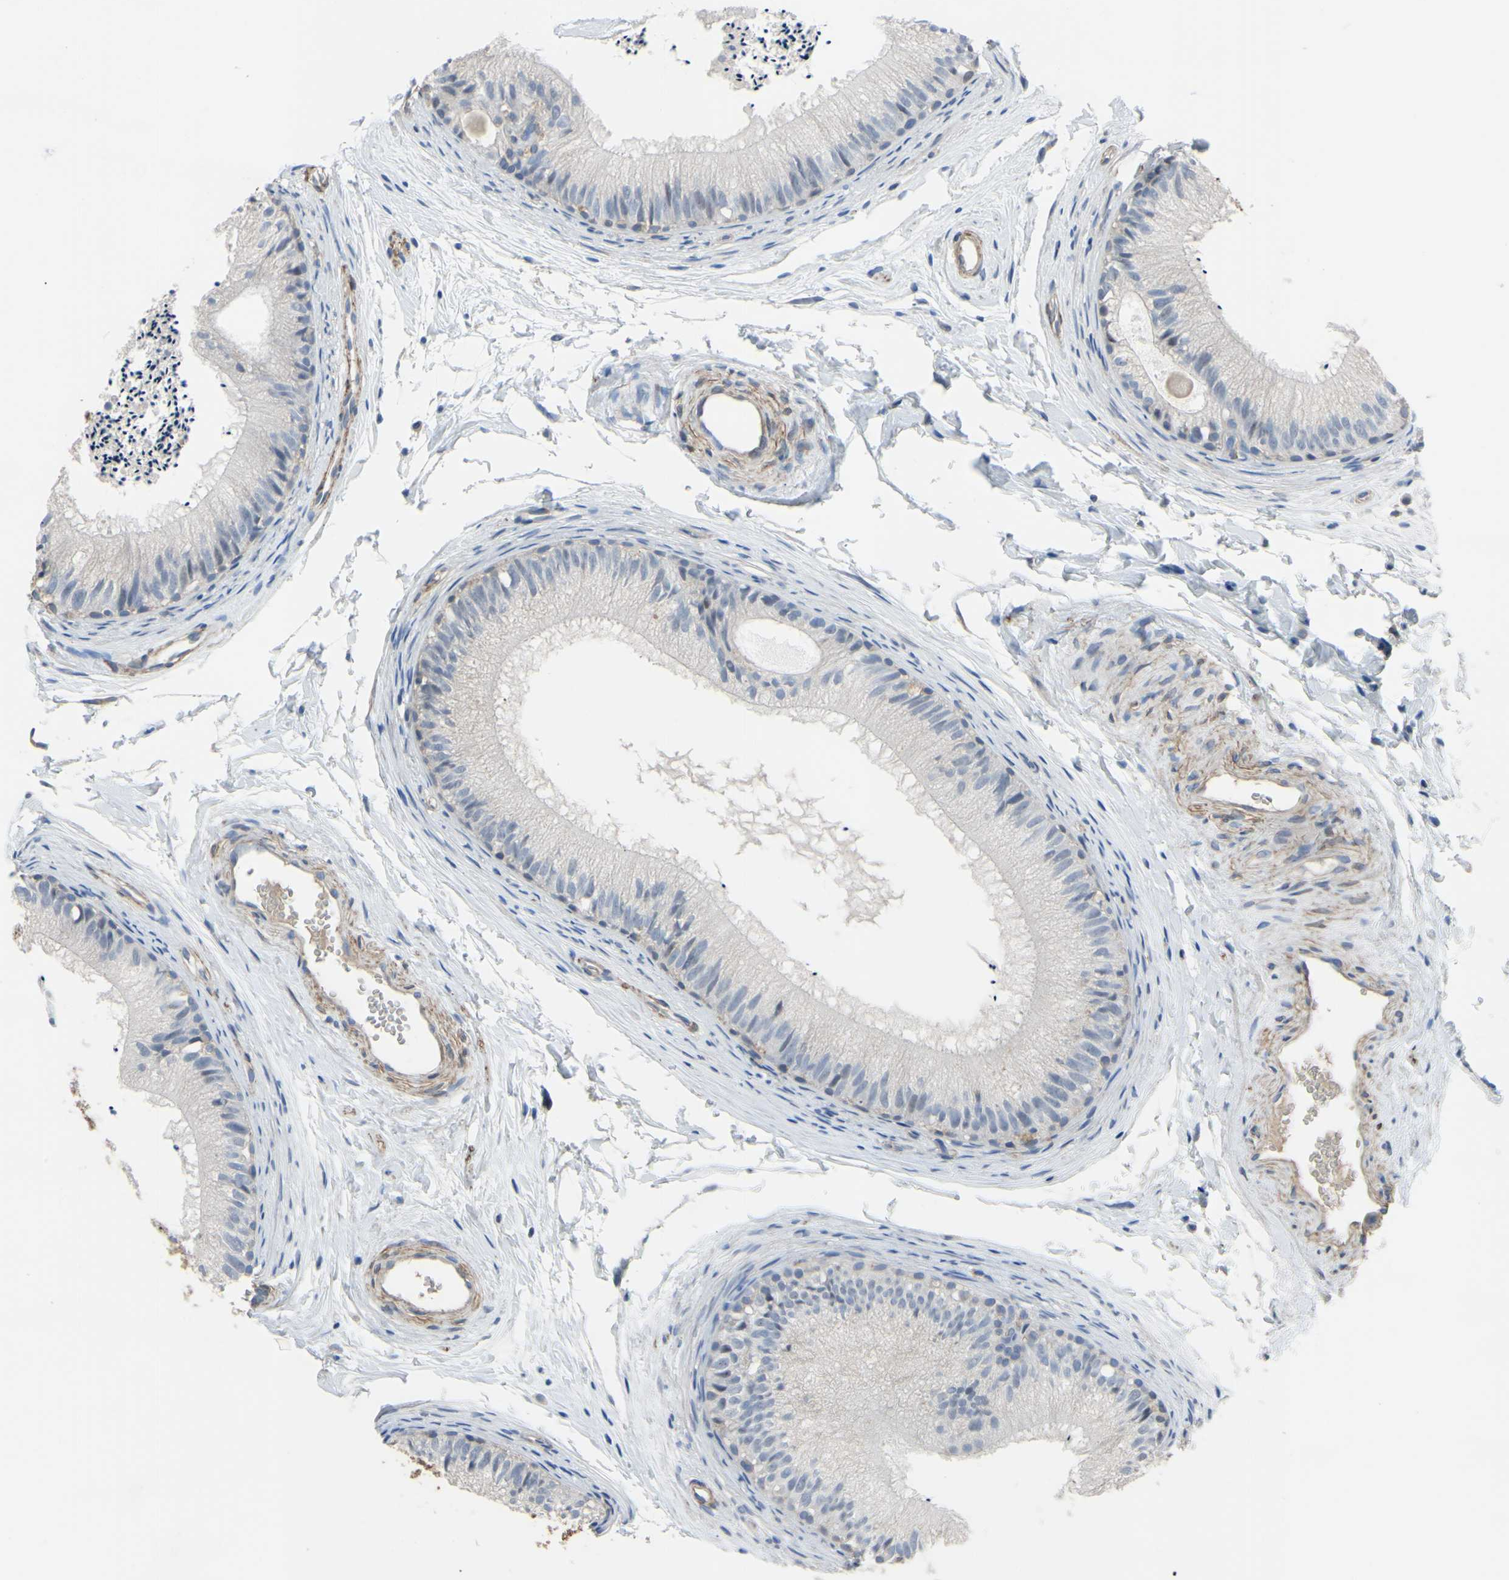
{"staining": {"intensity": "negative", "quantity": "none", "location": "none"}, "tissue": "epididymis", "cell_type": "Glandular cells", "image_type": "normal", "snomed": [{"axis": "morphology", "description": "Normal tissue, NOS"}, {"axis": "topography", "description": "Epididymis"}], "caption": "Immunohistochemistry (IHC) image of normal epididymis: epididymis stained with DAB (3,3'-diaminobenzidine) exhibits no significant protein positivity in glandular cells.", "gene": "LHX9", "patient": {"sex": "male", "age": 56}}